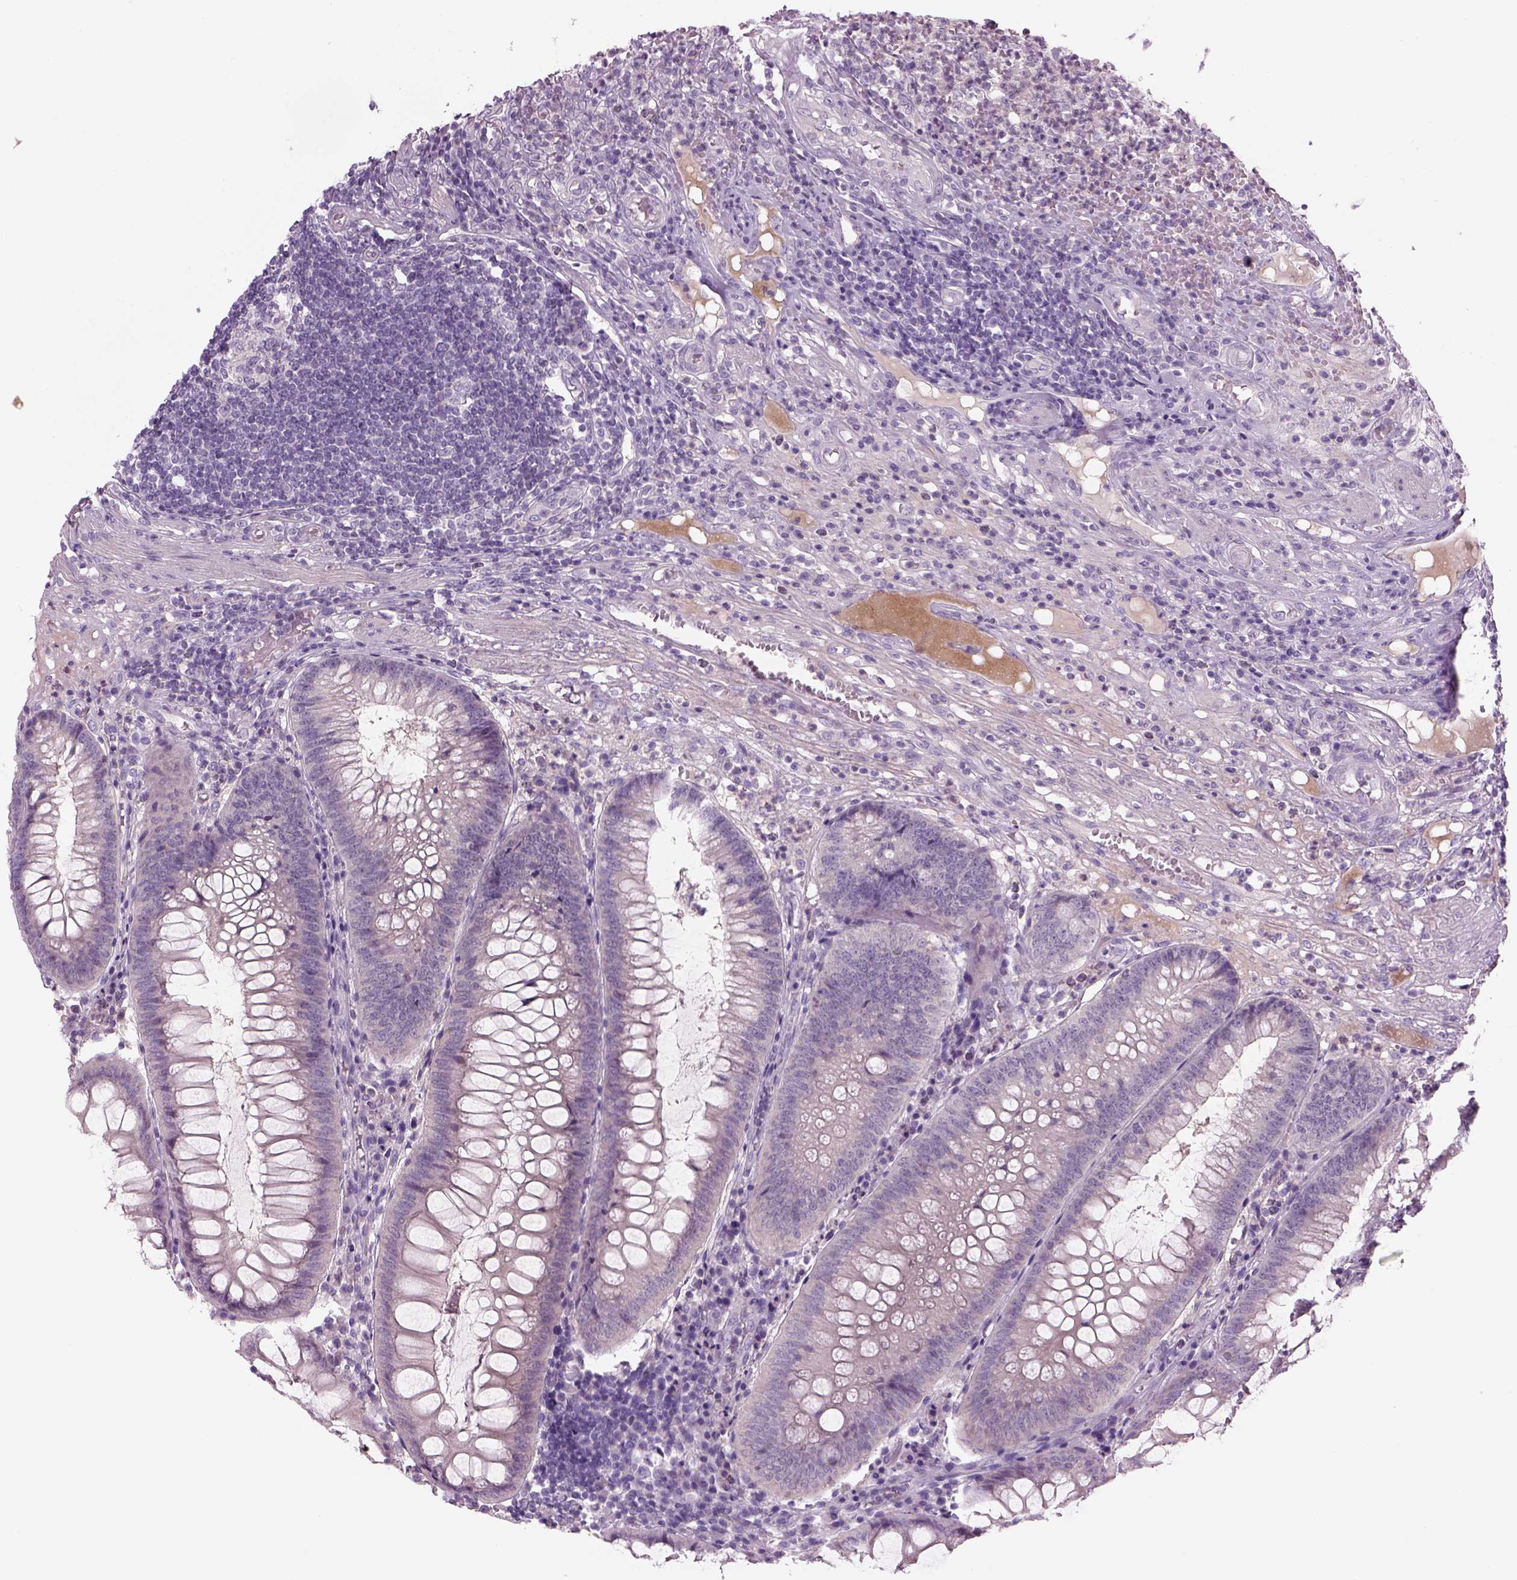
{"staining": {"intensity": "negative", "quantity": "none", "location": "none"}, "tissue": "appendix", "cell_type": "Glandular cells", "image_type": "normal", "snomed": [{"axis": "morphology", "description": "Normal tissue, NOS"}, {"axis": "morphology", "description": "Inflammation, NOS"}, {"axis": "topography", "description": "Appendix"}], "caption": "Immunohistochemistry of benign human appendix reveals no expression in glandular cells. (Stains: DAB (3,3'-diaminobenzidine) immunohistochemistry with hematoxylin counter stain, Microscopy: brightfield microscopy at high magnification).", "gene": "MDH1B", "patient": {"sex": "male", "age": 16}}